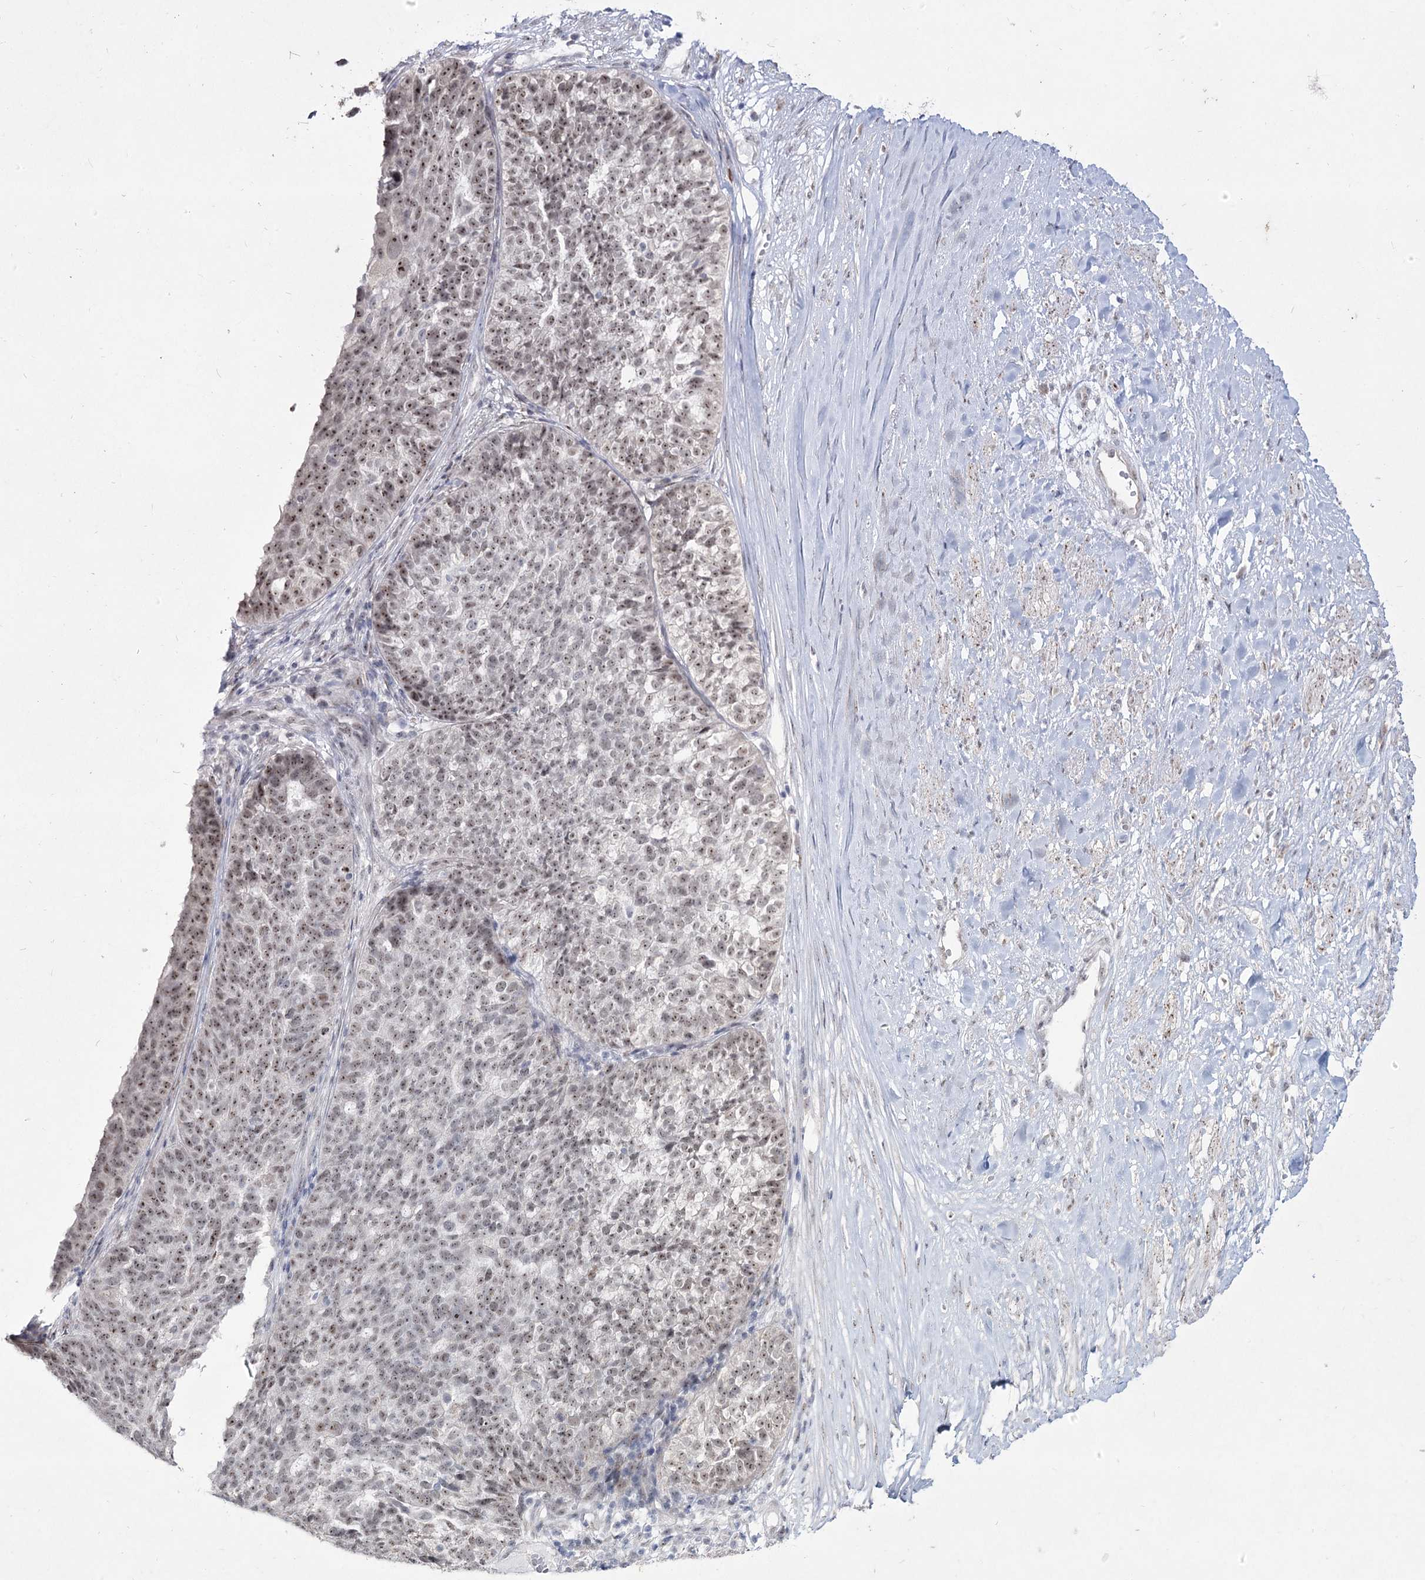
{"staining": {"intensity": "weak", "quantity": ">75%", "location": "nuclear"}, "tissue": "ovarian cancer", "cell_type": "Tumor cells", "image_type": "cancer", "snomed": [{"axis": "morphology", "description": "Cystadenocarcinoma, serous, NOS"}, {"axis": "topography", "description": "Ovary"}], "caption": "There is low levels of weak nuclear positivity in tumor cells of serous cystadenocarcinoma (ovarian), as demonstrated by immunohistochemical staining (brown color).", "gene": "DDX50", "patient": {"sex": "female", "age": 59}}